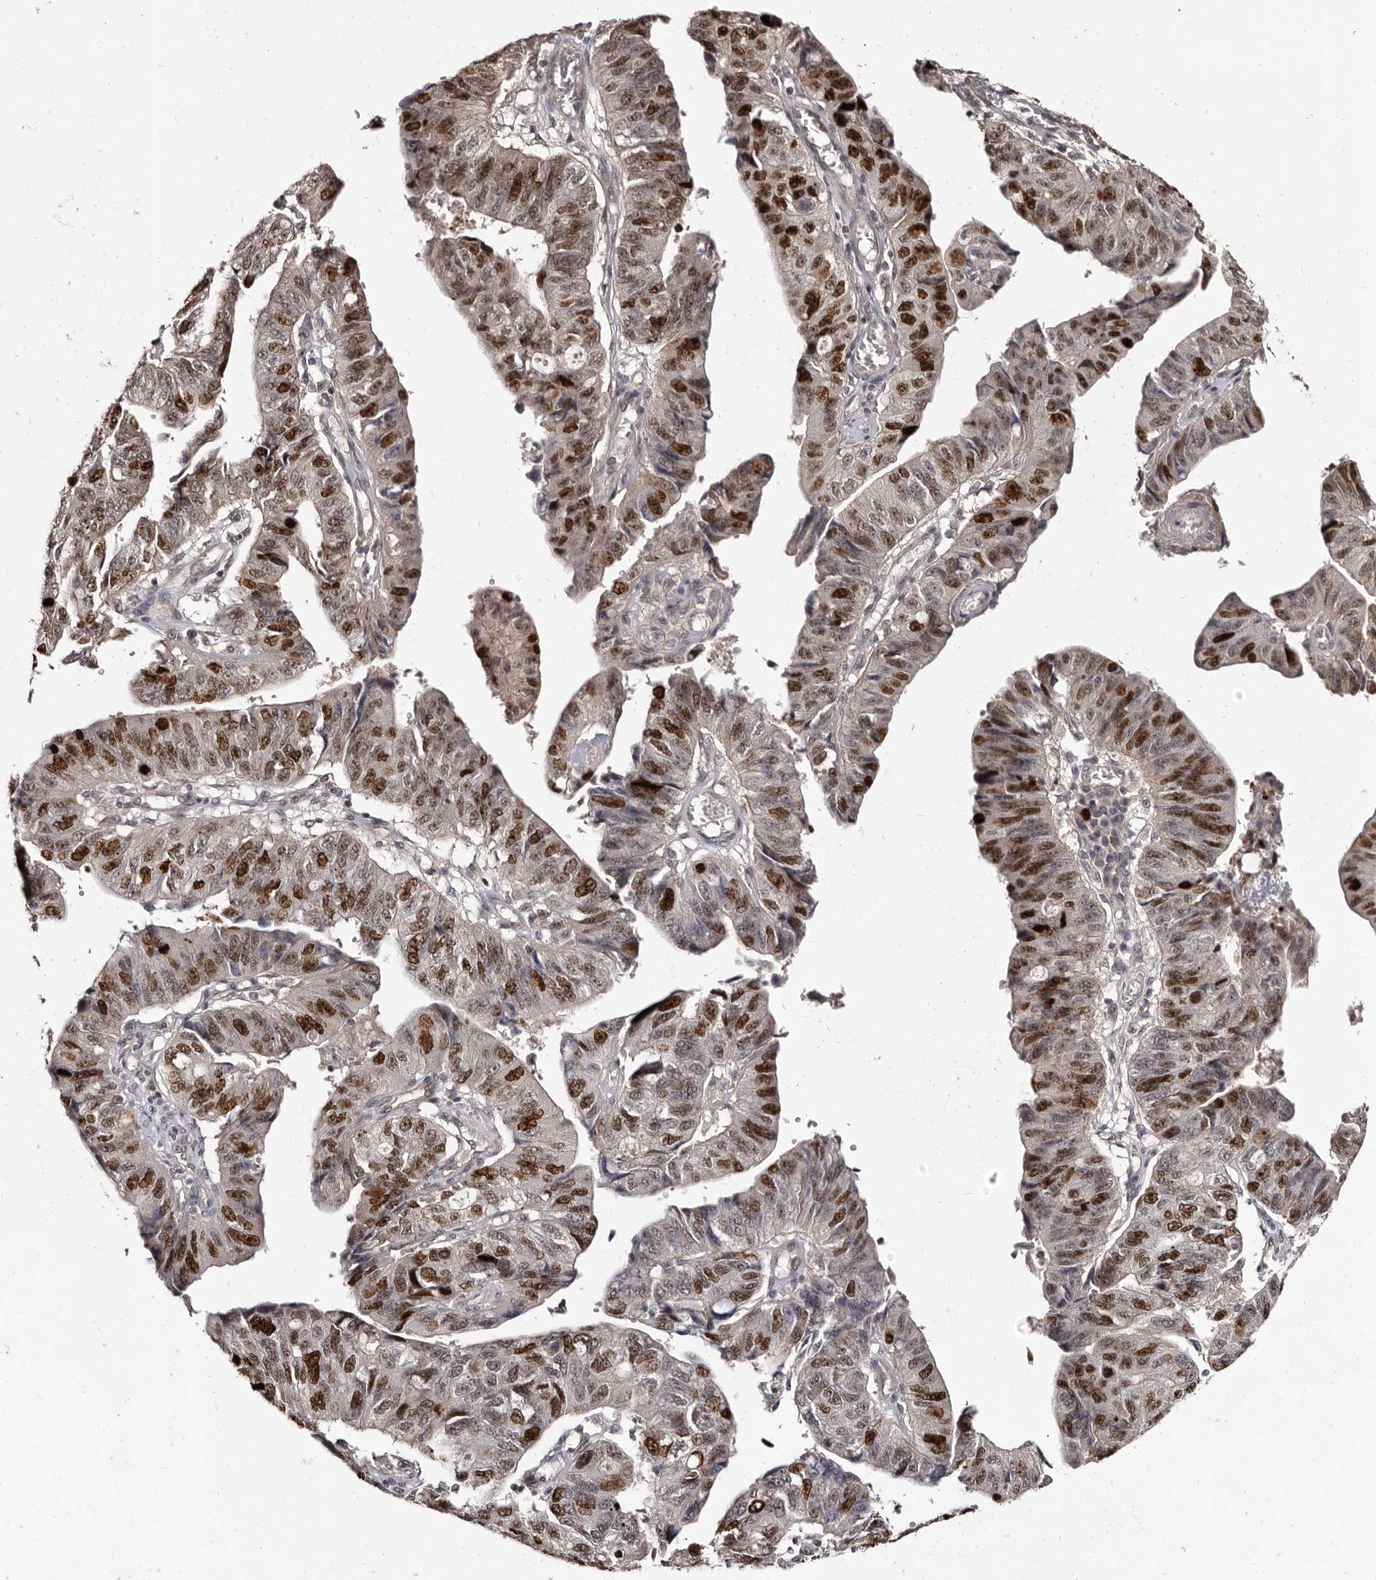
{"staining": {"intensity": "strong", "quantity": ">75%", "location": "nuclear"}, "tissue": "stomach cancer", "cell_type": "Tumor cells", "image_type": "cancer", "snomed": [{"axis": "morphology", "description": "Adenocarcinoma, NOS"}, {"axis": "topography", "description": "Stomach"}], "caption": "IHC image of human stomach cancer stained for a protein (brown), which exhibits high levels of strong nuclear staining in approximately >75% of tumor cells.", "gene": "TBC1D22B", "patient": {"sex": "male", "age": 59}}